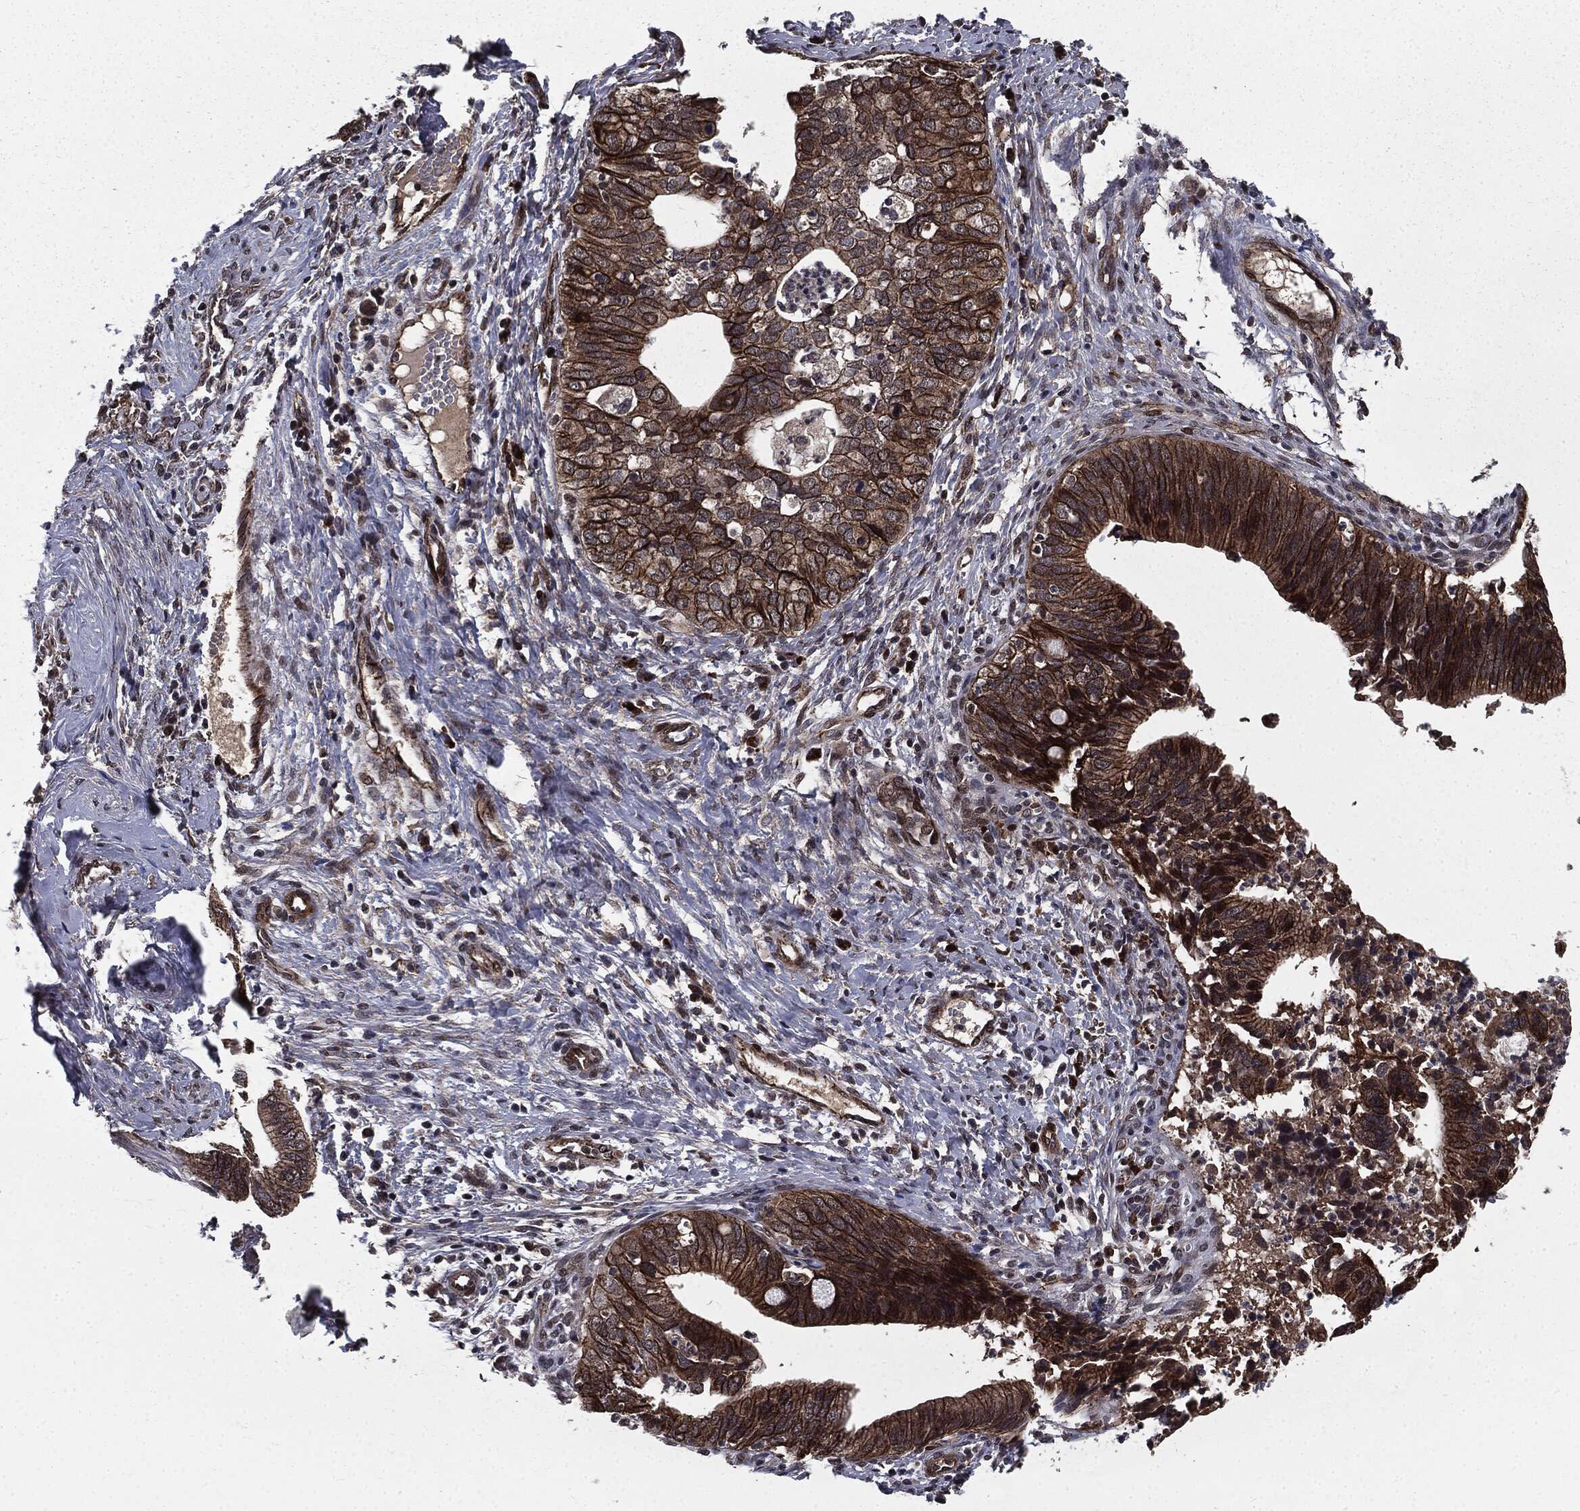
{"staining": {"intensity": "strong", "quantity": "25%-75%", "location": "cytoplasmic/membranous"}, "tissue": "cervical cancer", "cell_type": "Tumor cells", "image_type": "cancer", "snomed": [{"axis": "morphology", "description": "Adenocarcinoma, NOS"}, {"axis": "topography", "description": "Cervix"}], "caption": "DAB immunohistochemical staining of human cervical cancer reveals strong cytoplasmic/membranous protein staining in approximately 25%-75% of tumor cells.", "gene": "PTPA", "patient": {"sex": "female", "age": 42}}